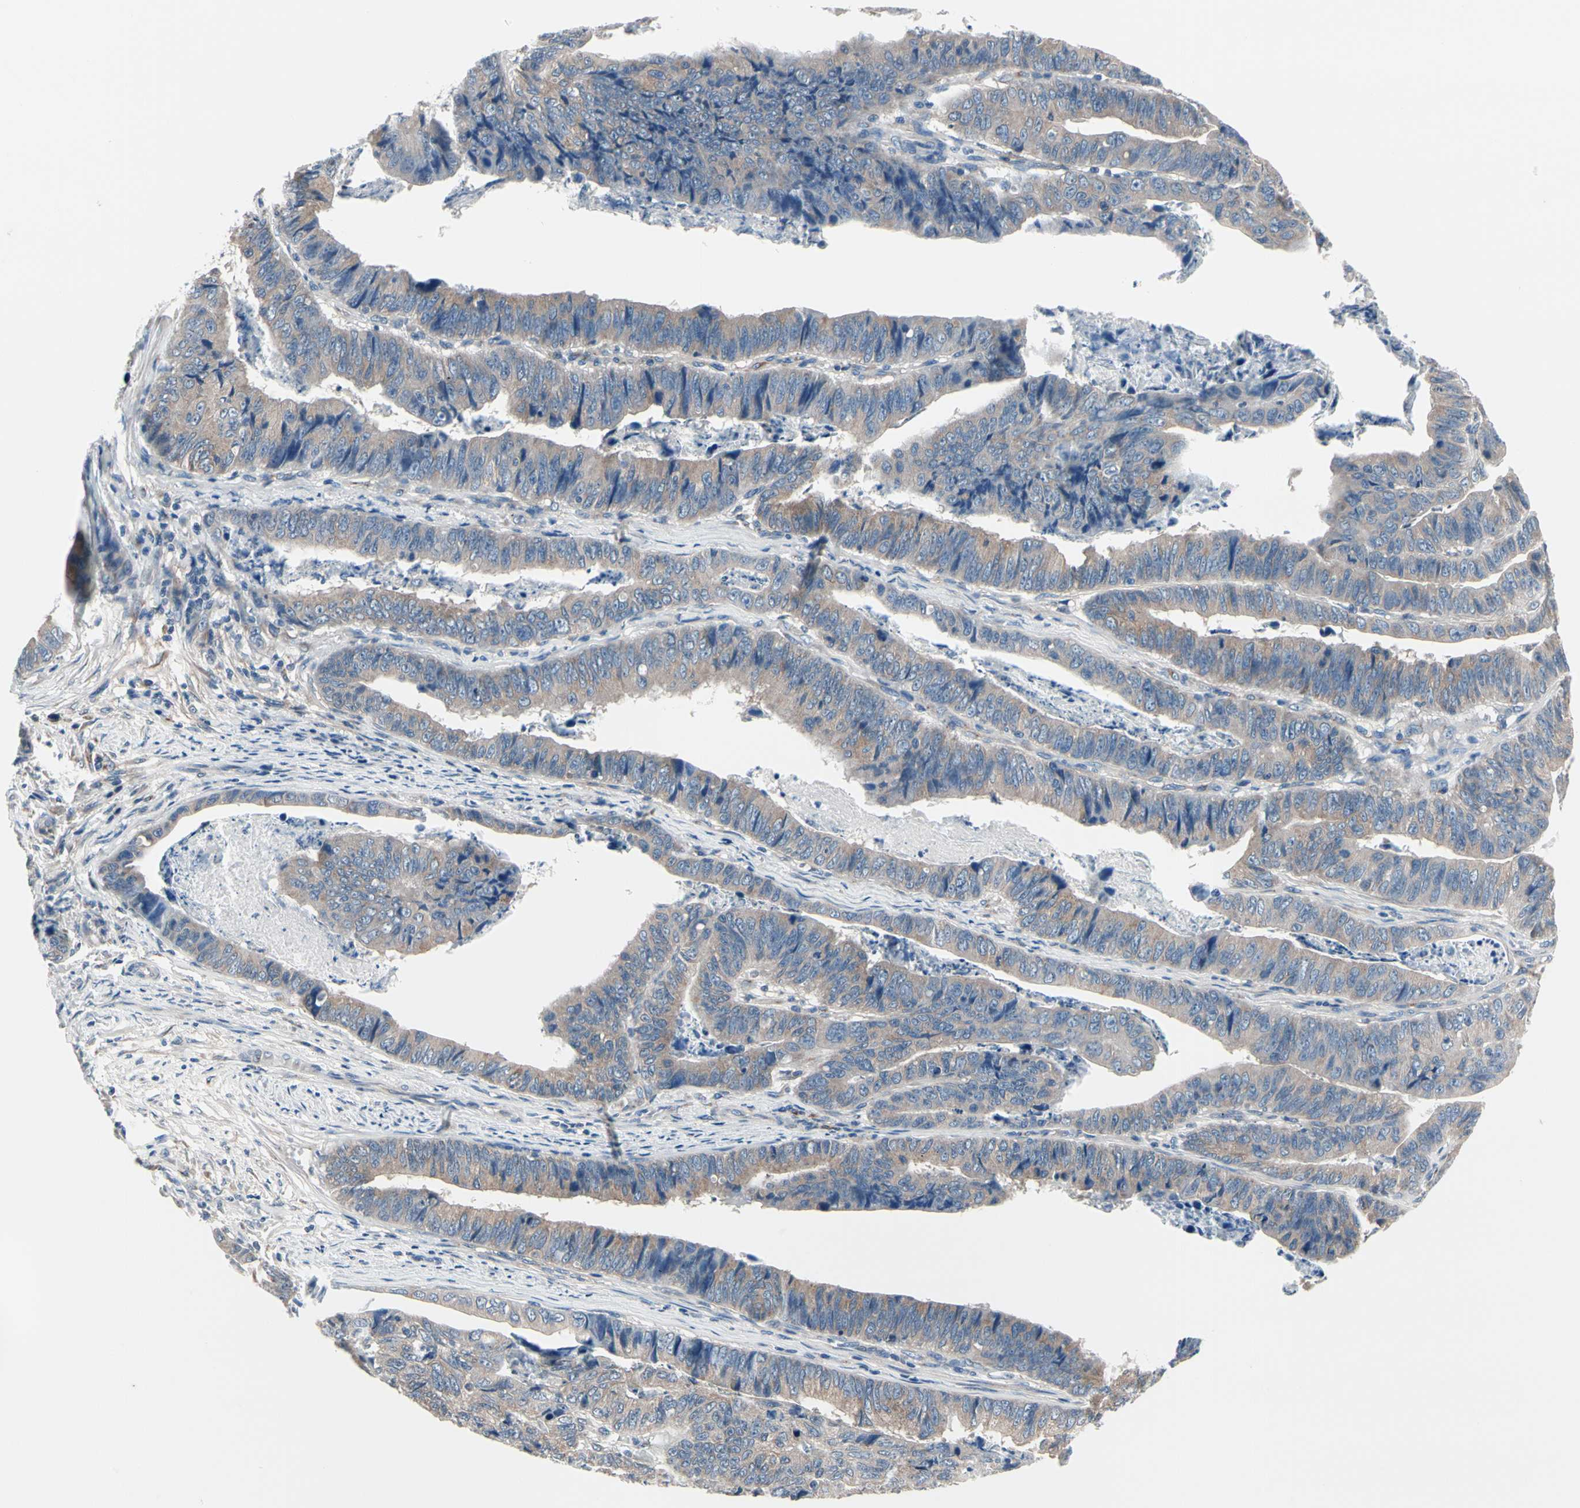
{"staining": {"intensity": "weak", "quantity": ">75%", "location": "cytoplasmic/membranous"}, "tissue": "stomach cancer", "cell_type": "Tumor cells", "image_type": "cancer", "snomed": [{"axis": "morphology", "description": "Adenocarcinoma, NOS"}, {"axis": "topography", "description": "Stomach, lower"}], "caption": "Immunohistochemistry (IHC) of stomach cancer (adenocarcinoma) demonstrates low levels of weak cytoplasmic/membranous positivity in about >75% of tumor cells.", "gene": "PRKAR2B", "patient": {"sex": "male", "age": 77}}